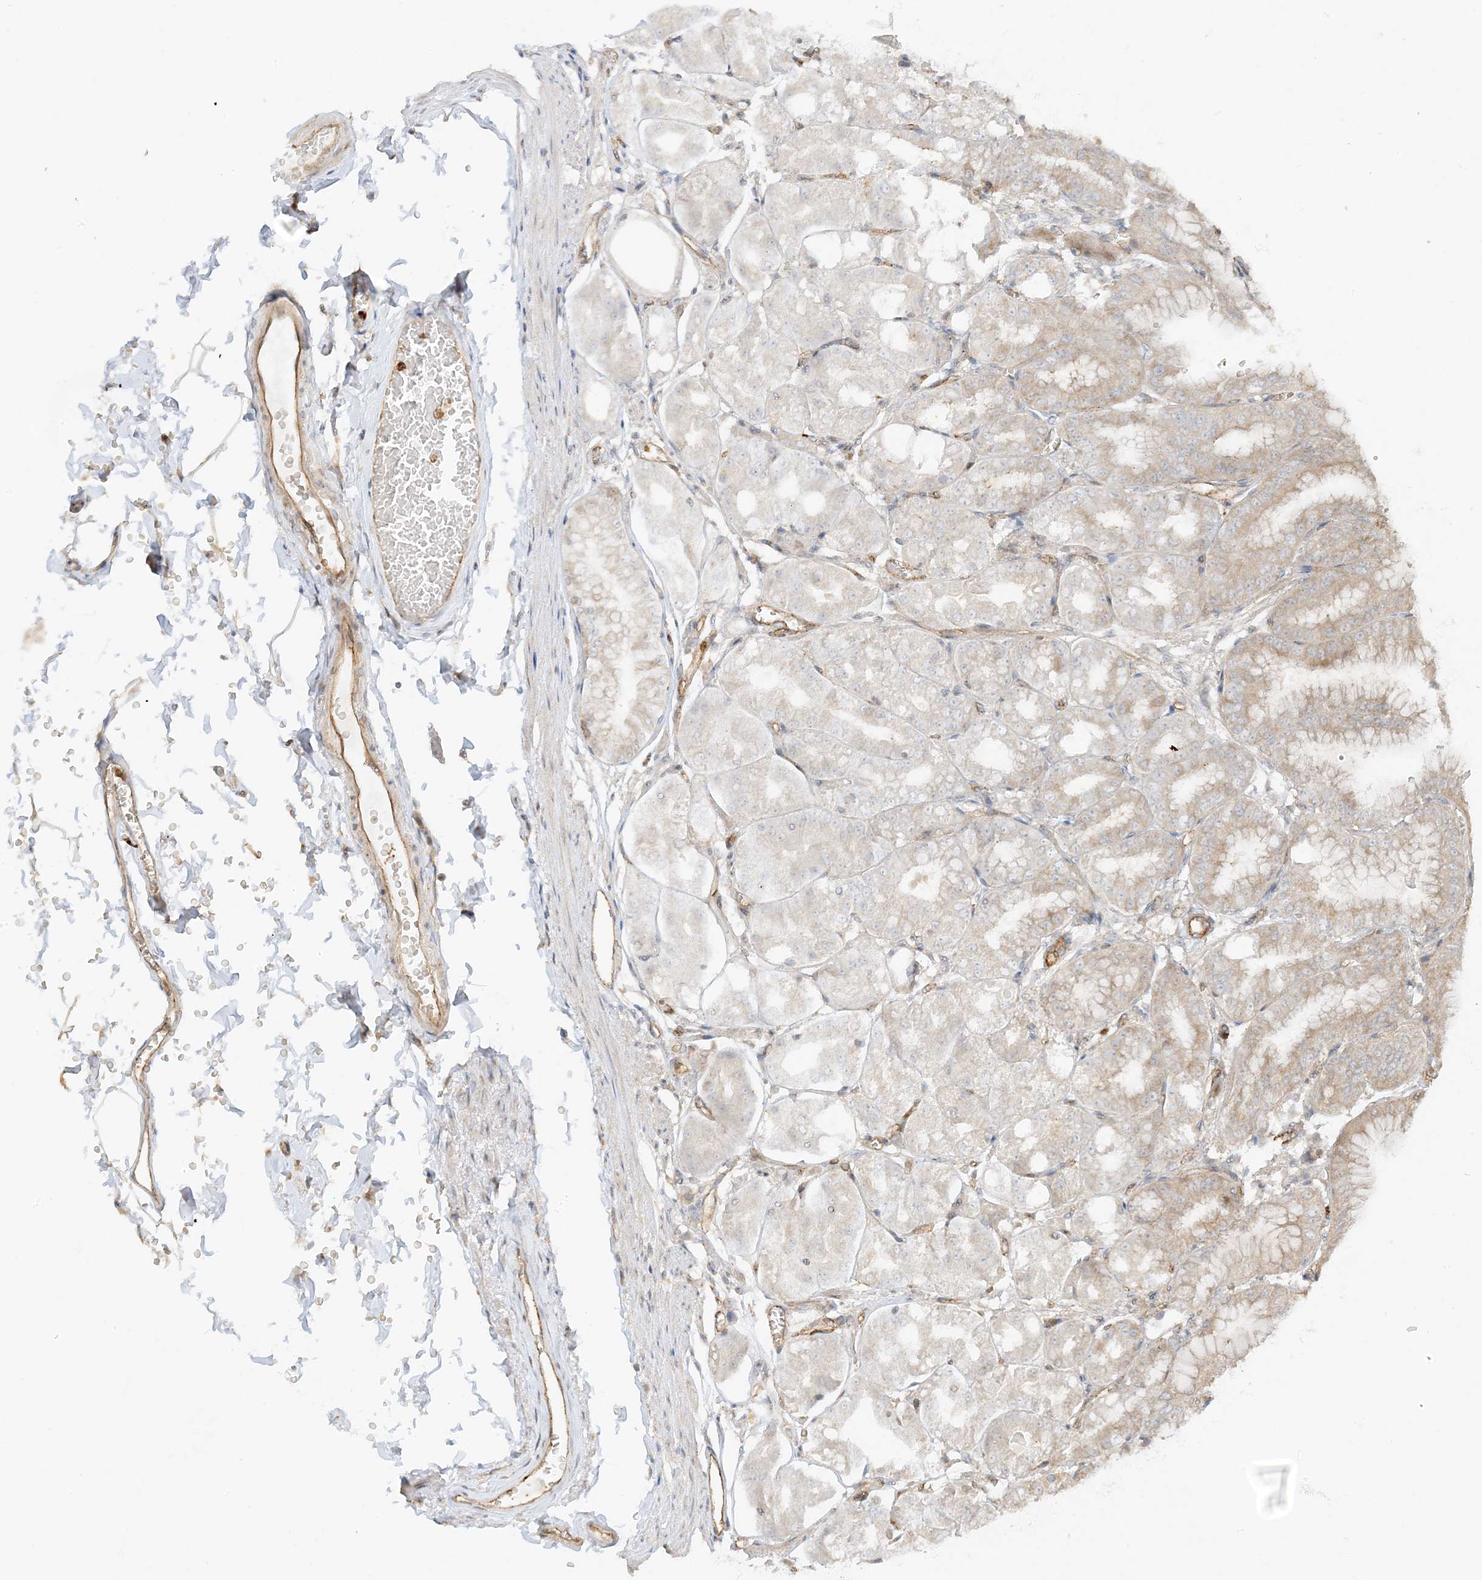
{"staining": {"intensity": "moderate", "quantity": ">75%", "location": "cytoplasmic/membranous"}, "tissue": "stomach", "cell_type": "Glandular cells", "image_type": "normal", "snomed": [{"axis": "morphology", "description": "Normal tissue, NOS"}, {"axis": "topography", "description": "Stomach, lower"}], "caption": "IHC of benign human stomach demonstrates medium levels of moderate cytoplasmic/membranous positivity in about >75% of glandular cells. Immunohistochemistry stains the protein of interest in brown and the nuclei are stained blue.", "gene": "UBAP2L", "patient": {"sex": "male", "age": 71}}